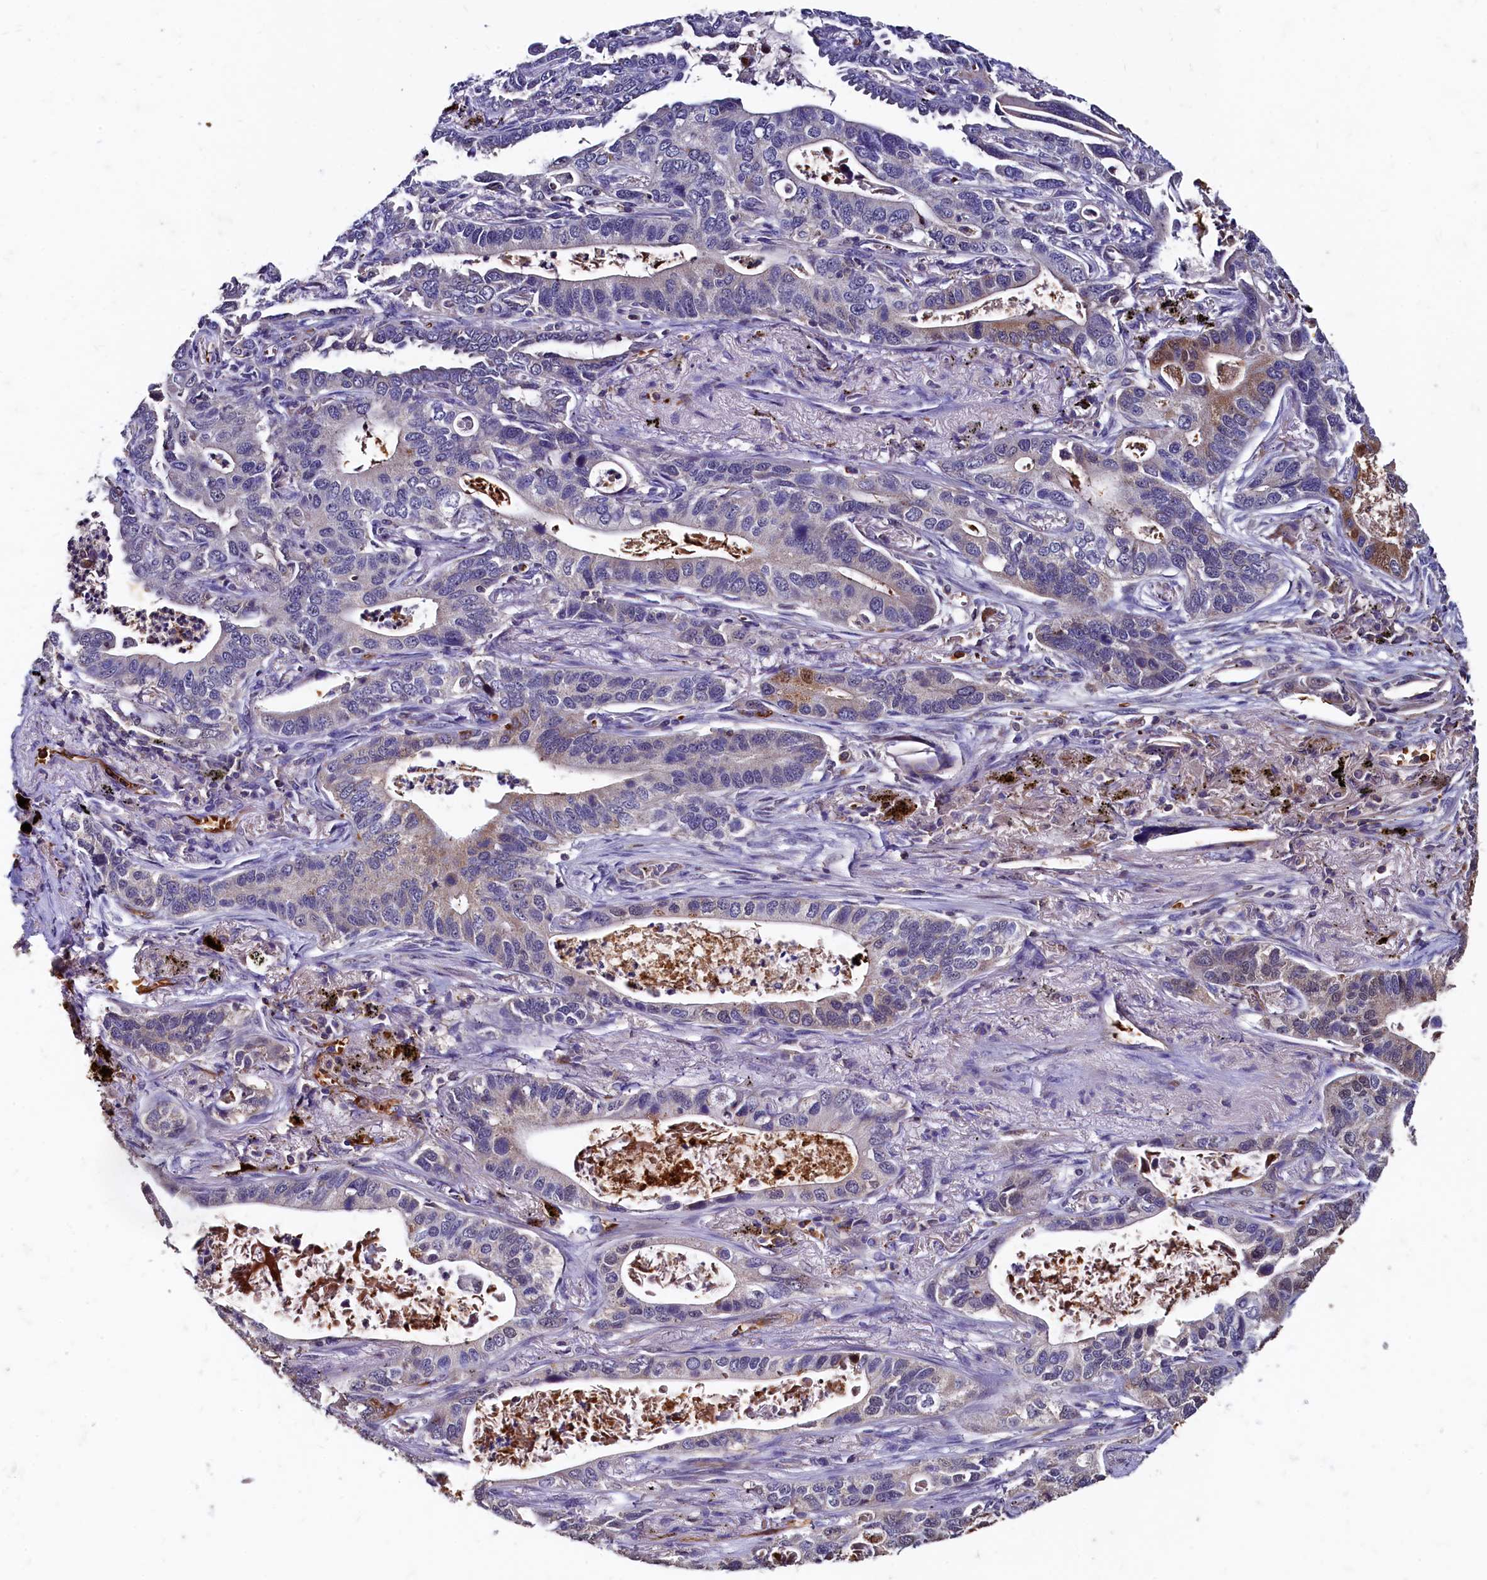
{"staining": {"intensity": "weak", "quantity": "<25%", "location": "cytoplasmic/membranous"}, "tissue": "lung cancer", "cell_type": "Tumor cells", "image_type": "cancer", "snomed": [{"axis": "morphology", "description": "Adenocarcinoma, NOS"}, {"axis": "topography", "description": "Lung"}], "caption": "Tumor cells are negative for brown protein staining in lung cancer (adenocarcinoma).", "gene": "CSTPP1", "patient": {"sex": "male", "age": 67}}